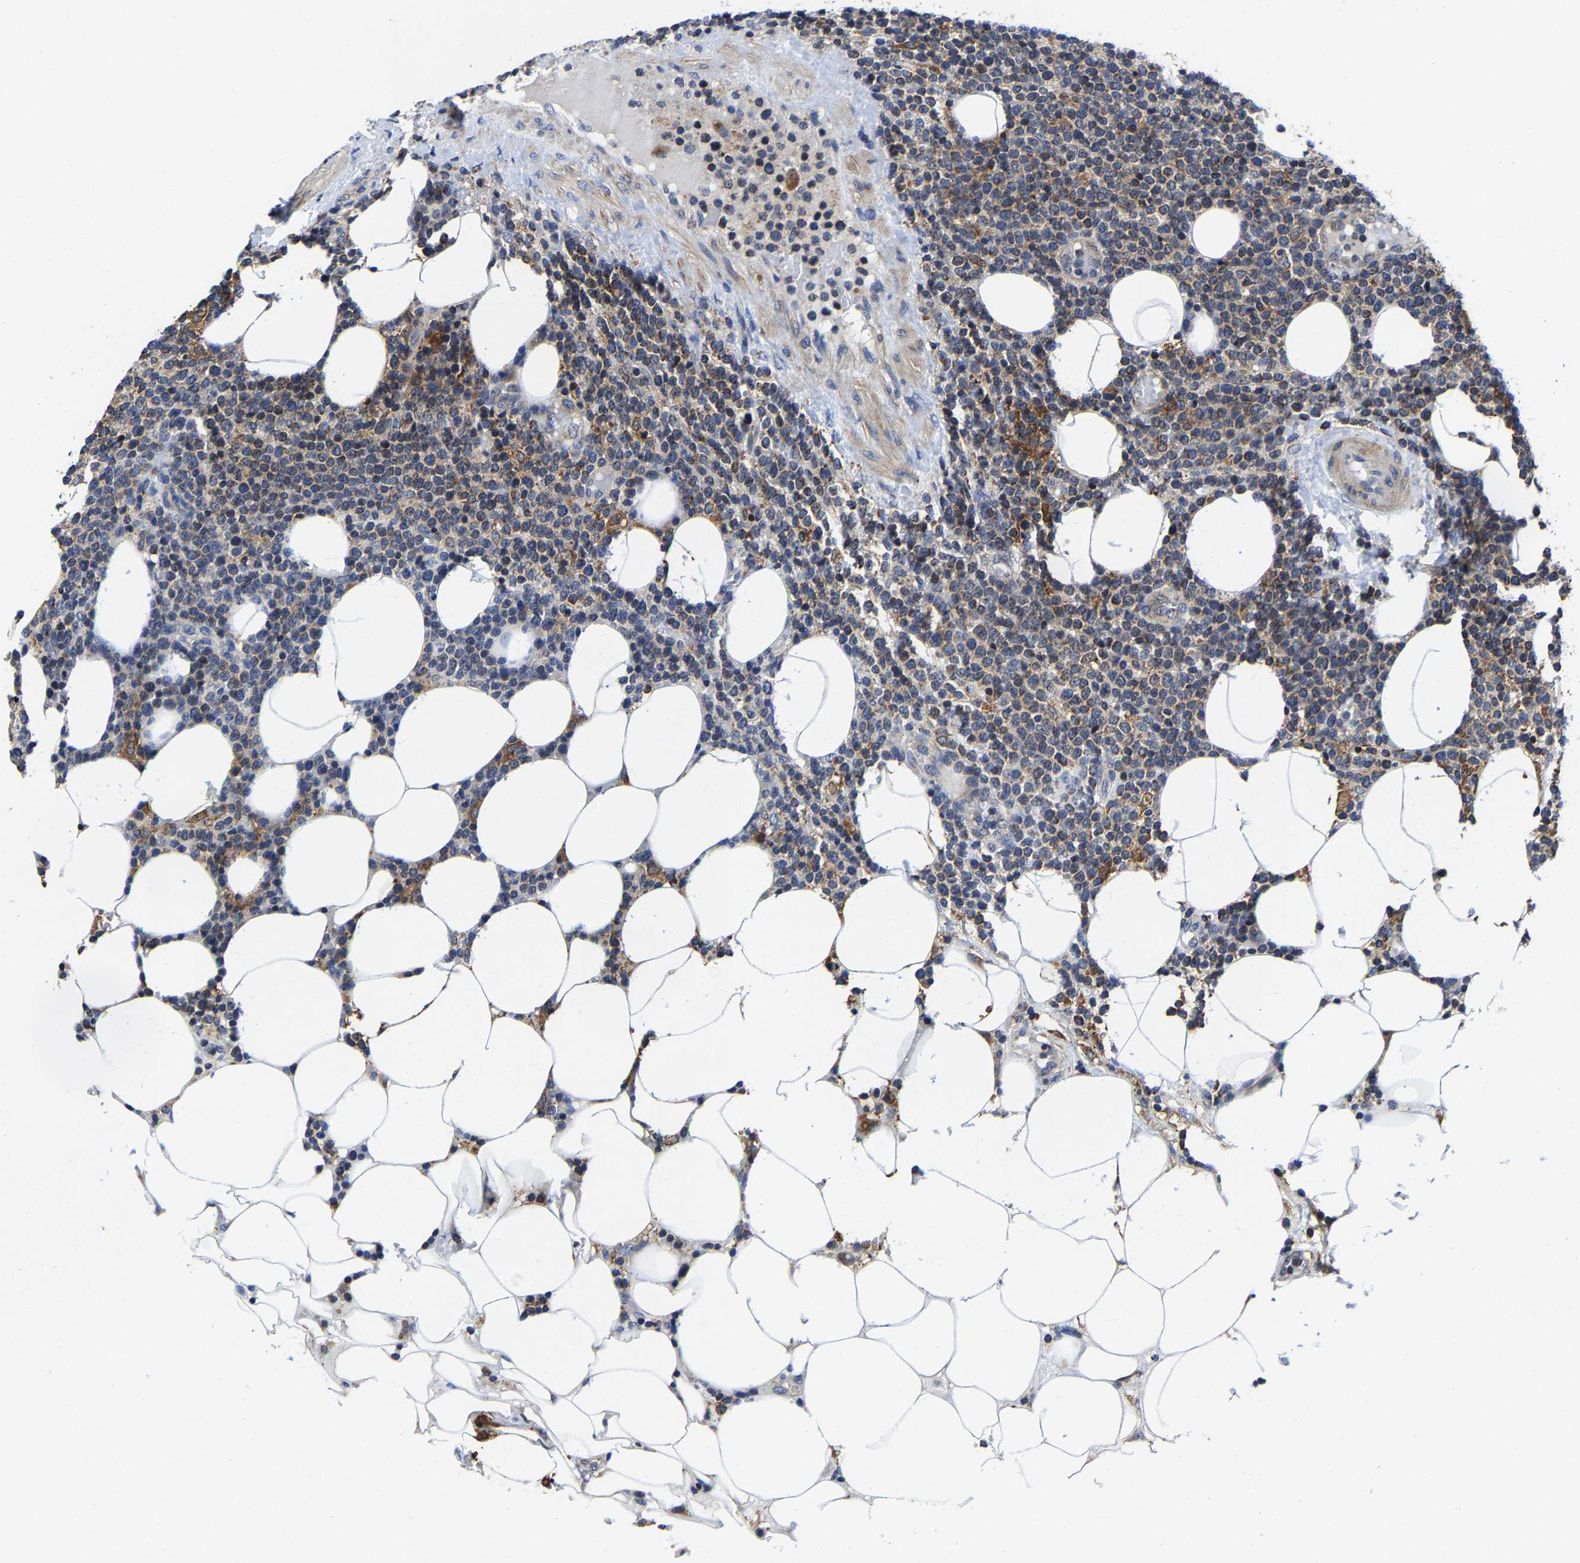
{"staining": {"intensity": "weak", "quantity": ">75%", "location": "cytoplasmic/membranous"}, "tissue": "lymphoma", "cell_type": "Tumor cells", "image_type": "cancer", "snomed": [{"axis": "morphology", "description": "Malignant lymphoma, non-Hodgkin's type, High grade"}, {"axis": "topography", "description": "Lymph node"}], "caption": "High-magnification brightfield microscopy of lymphoma stained with DAB (brown) and counterstained with hematoxylin (blue). tumor cells exhibit weak cytoplasmic/membranous expression is seen in approximately>75% of cells. Using DAB (brown) and hematoxylin (blue) stains, captured at high magnification using brightfield microscopy.", "gene": "PFKFB3", "patient": {"sex": "male", "age": 61}}